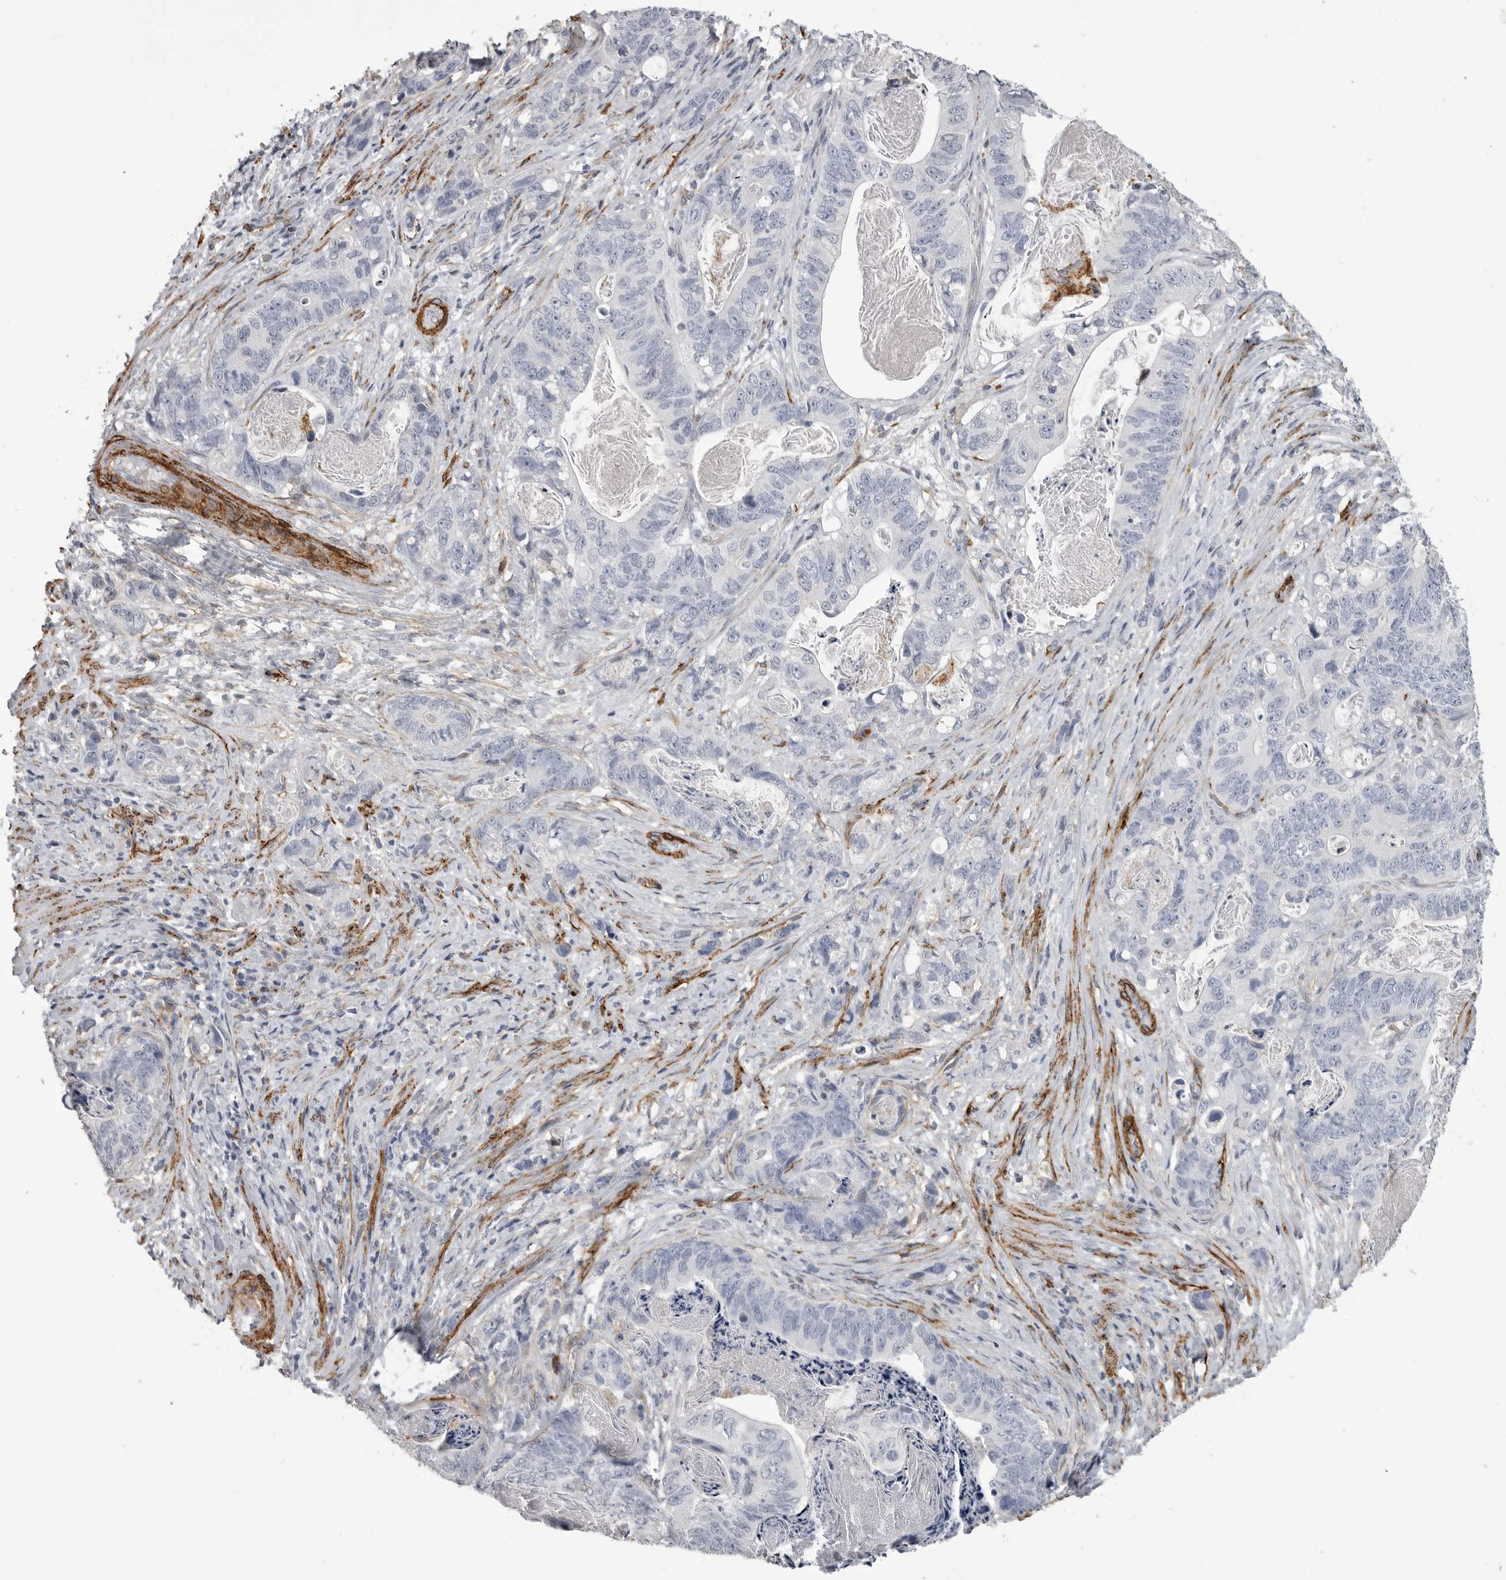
{"staining": {"intensity": "negative", "quantity": "none", "location": "none"}, "tissue": "stomach cancer", "cell_type": "Tumor cells", "image_type": "cancer", "snomed": [{"axis": "morphology", "description": "Normal tissue, NOS"}, {"axis": "morphology", "description": "Adenocarcinoma, NOS"}, {"axis": "topography", "description": "Stomach"}], "caption": "Micrograph shows no significant protein staining in tumor cells of stomach cancer (adenocarcinoma).", "gene": "AOC3", "patient": {"sex": "female", "age": 89}}